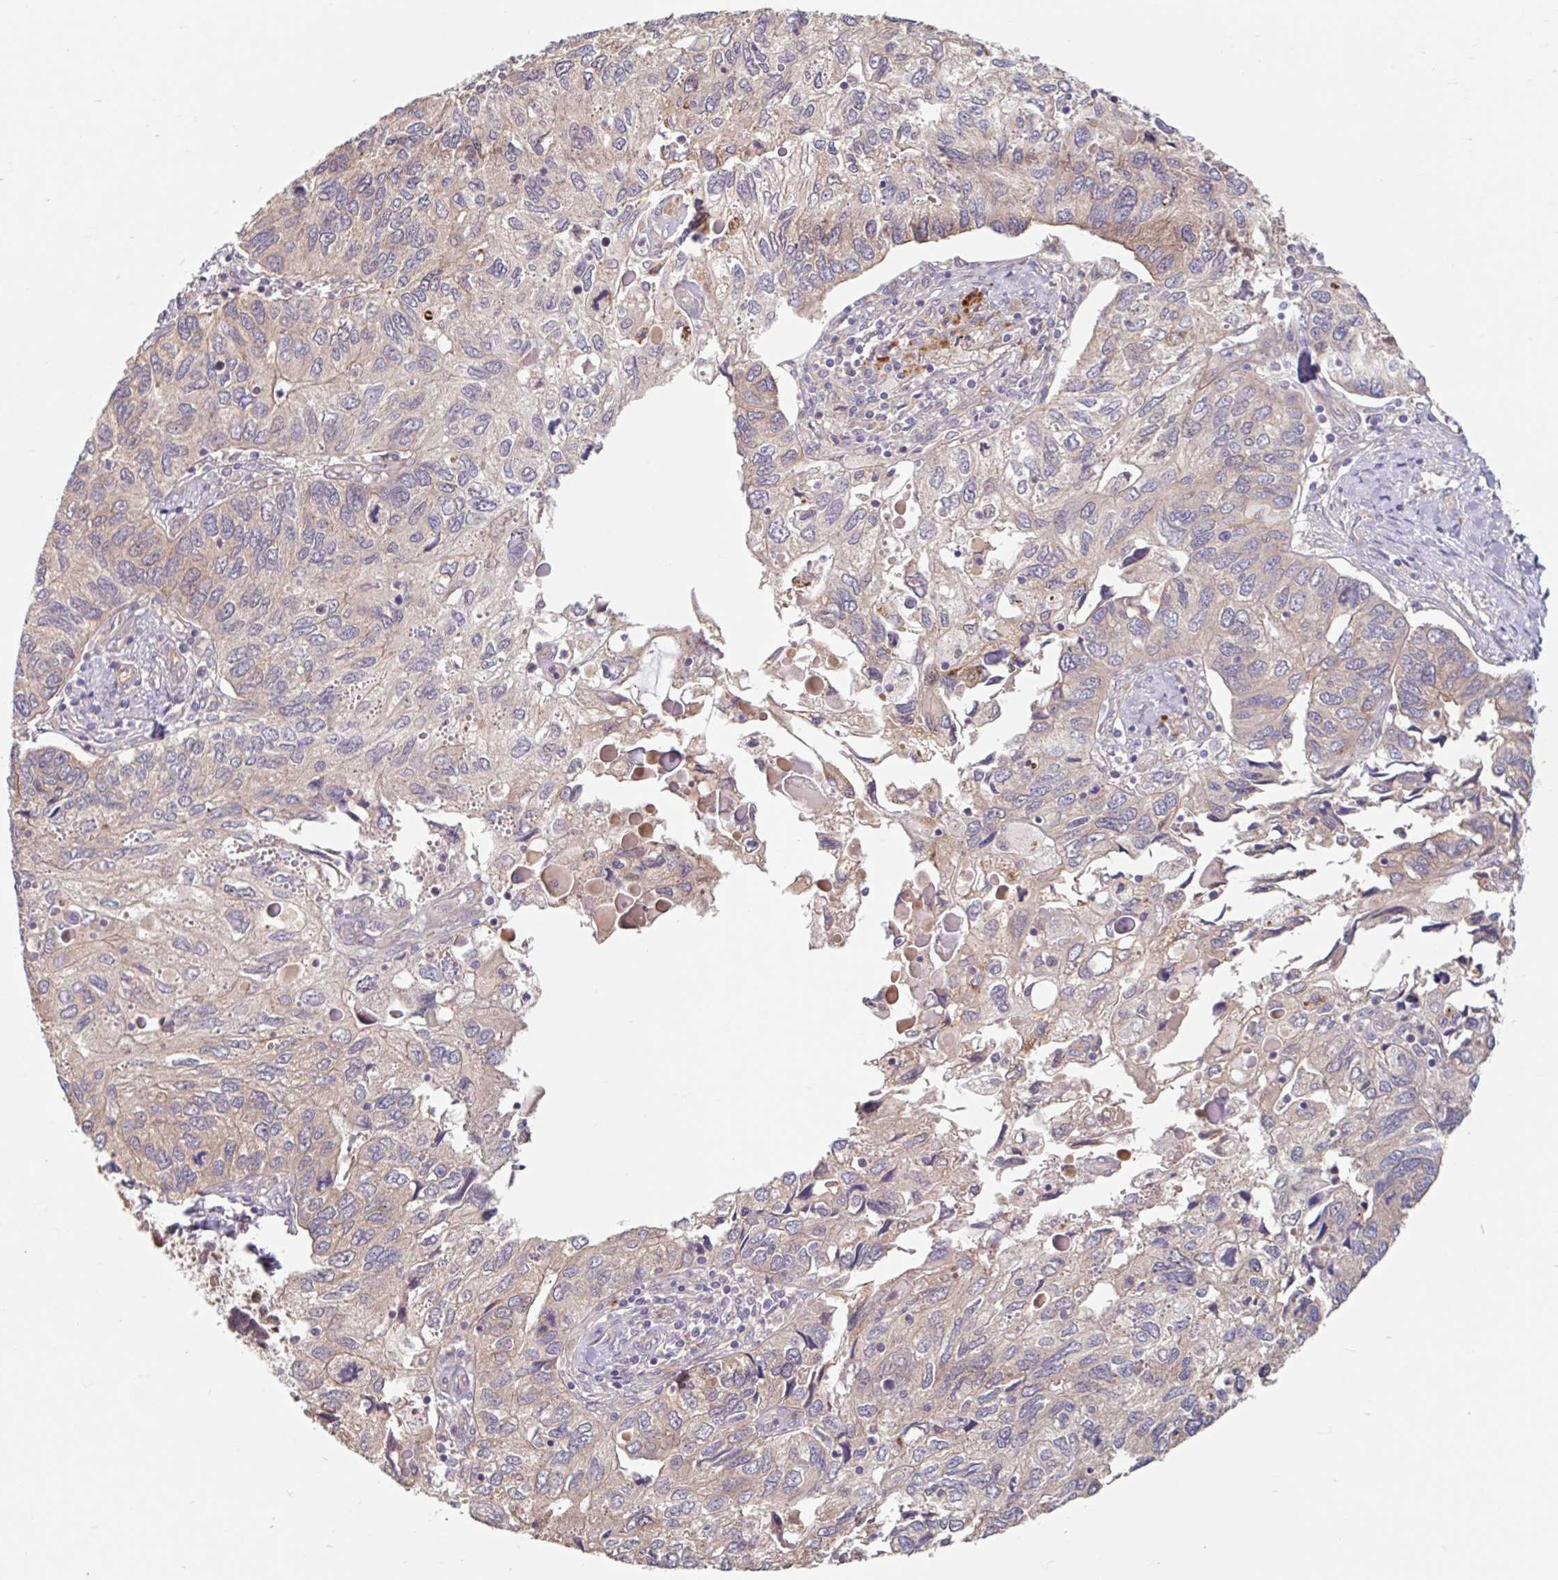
{"staining": {"intensity": "weak", "quantity": "<25%", "location": "cytoplasmic/membranous"}, "tissue": "endometrial cancer", "cell_type": "Tumor cells", "image_type": "cancer", "snomed": [{"axis": "morphology", "description": "Carcinoma, NOS"}, {"axis": "topography", "description": "Uterus"}], "caption": "Tumor cells are negative for protein expression in human endometrial cancer. (Immunohistochemistry, brightfield microscopy, high magnification).", "gene": "STYXL1", "patient": {"sex": "female", "age": 76}}